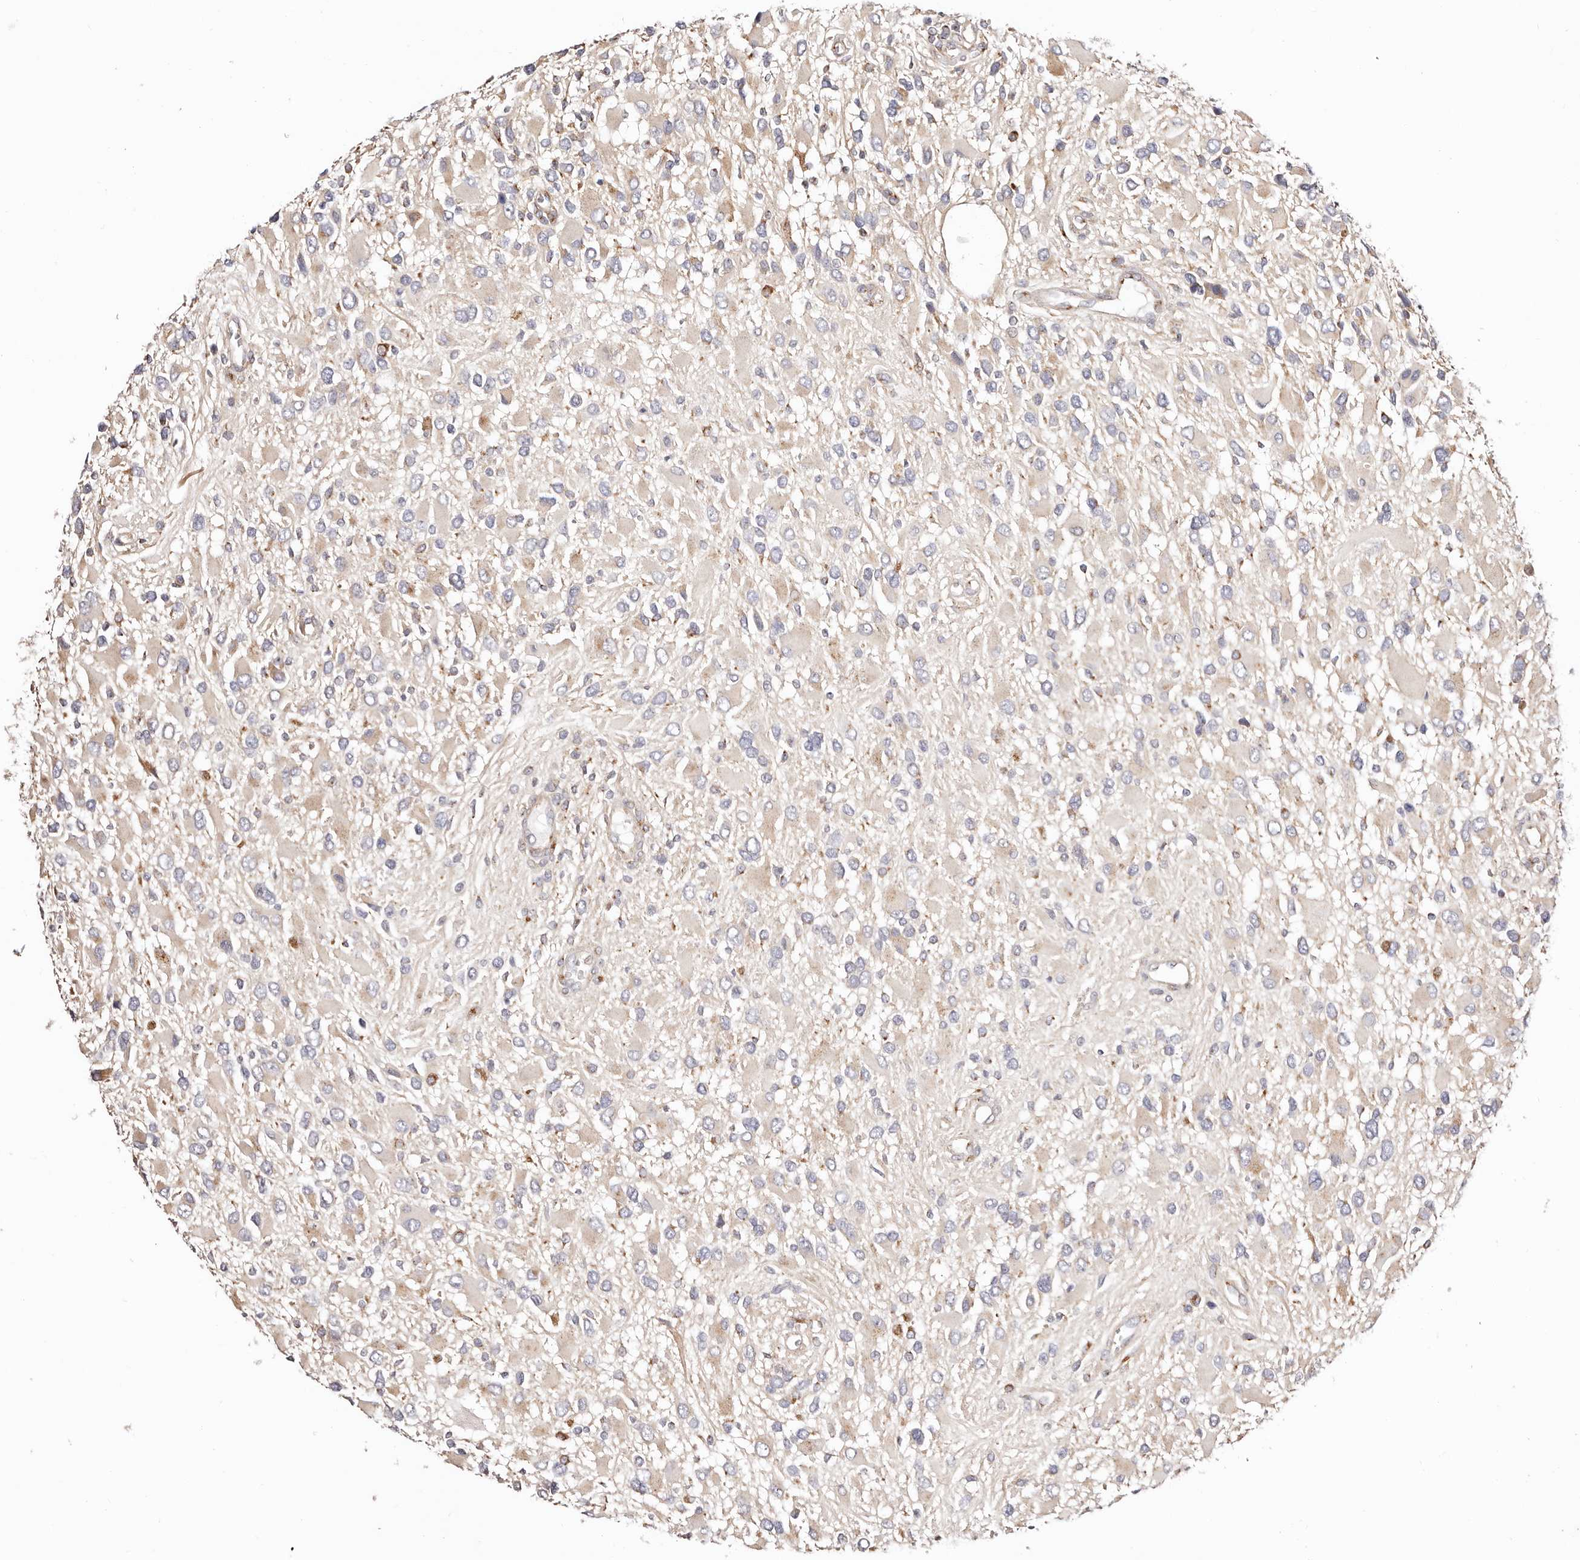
{"staining": {"intensity": "weak", "quantity": "<25%", "location": "cytoplasmic/membranous"}, "tissue": "glioma", "cell_type": "Tumor cells", "image_type": "cancer", "snomed": [{"axis": "morphology", "description": "Glioma, malignant, High grade"}, {"axis": "topography", "description": "Brain"}], "caption": "The histopathology image displays no staining of tumor cells in glioma.", "gene": "MAPK6", "patient": {"sex": "male", "age": 53}}